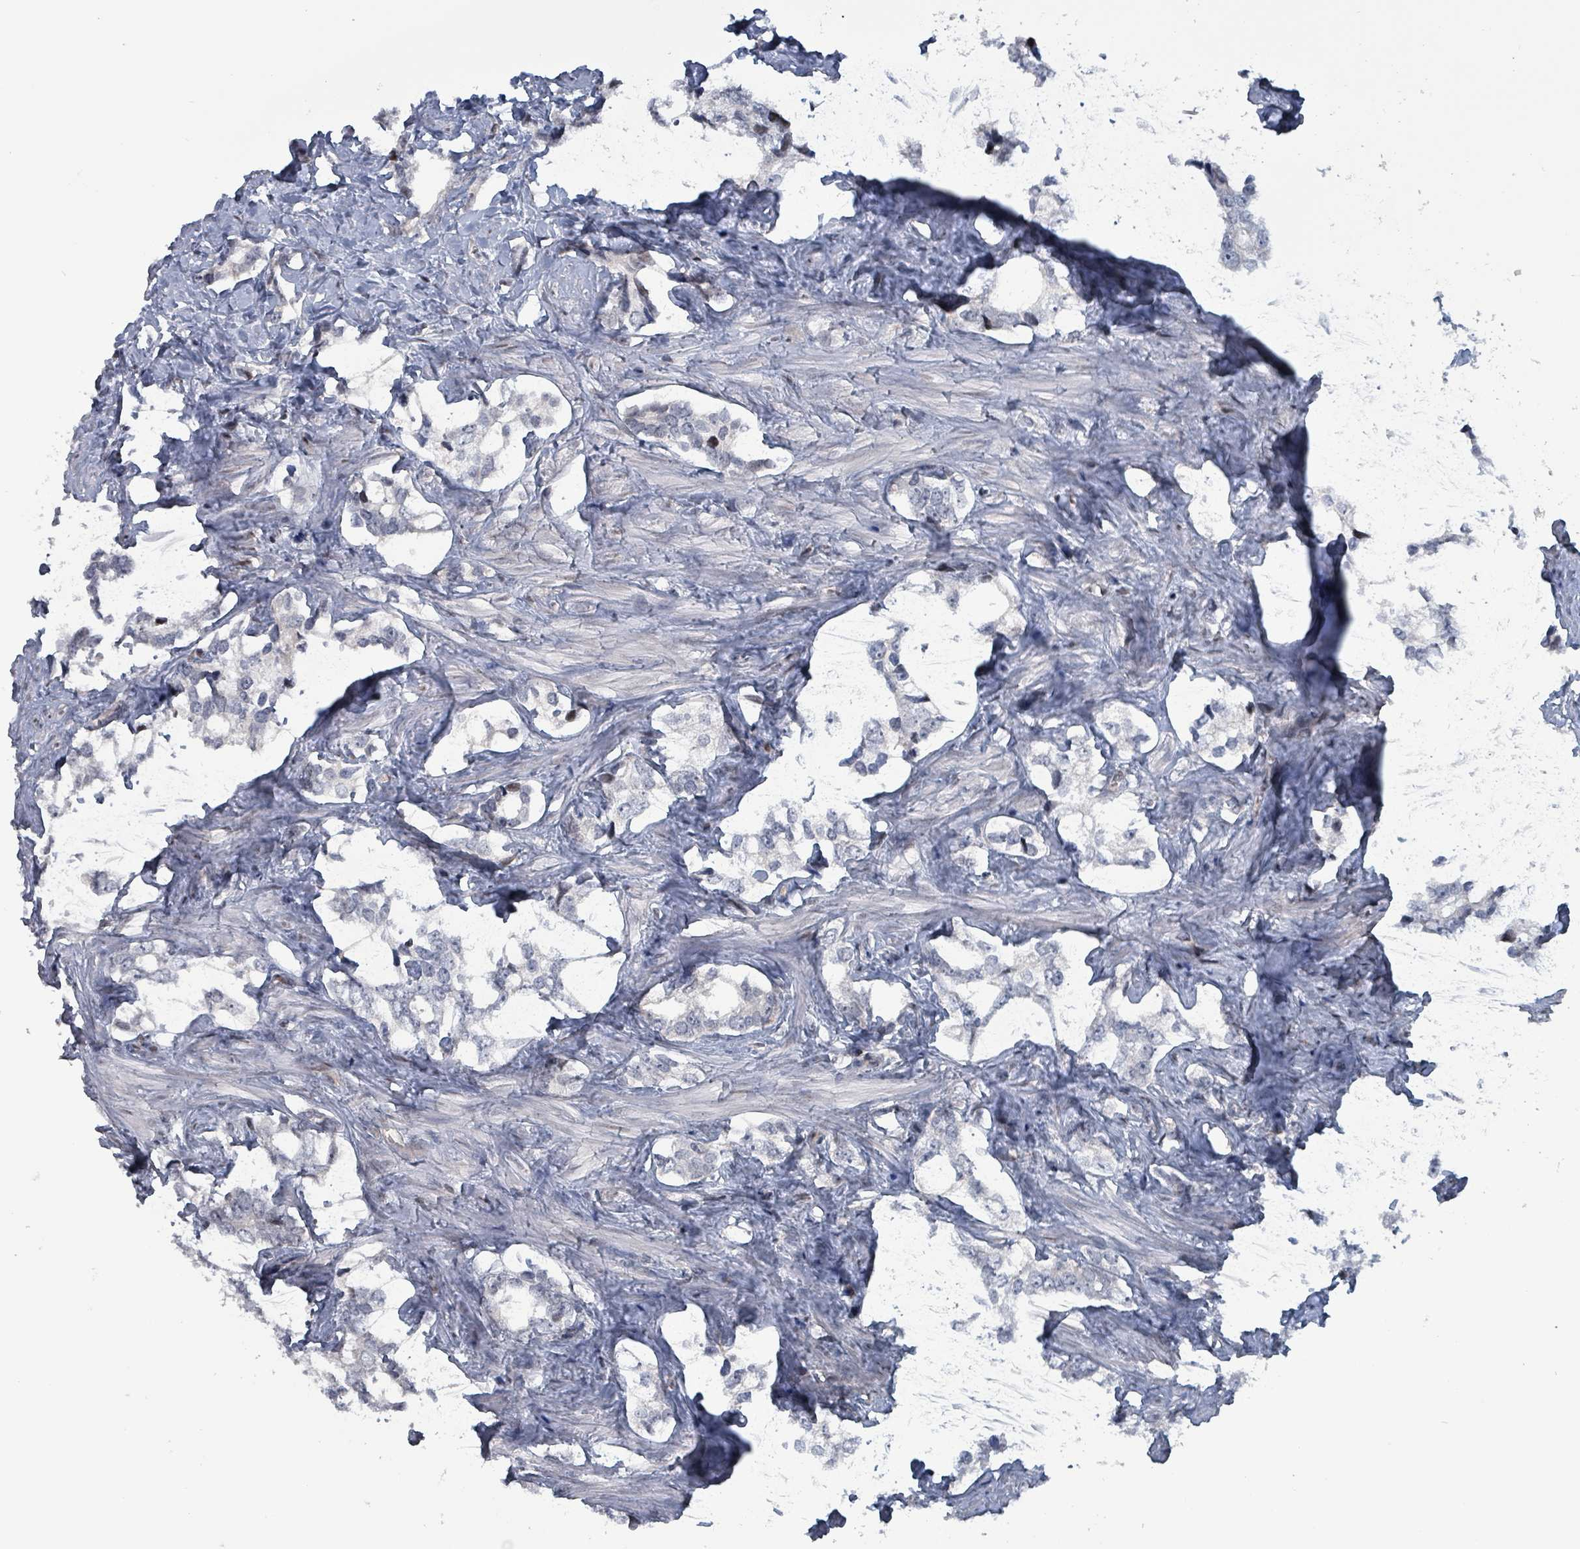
{"staining": {"intensity": "negative", "quantity": "none", "location": "none"}, "tissue": "prostate cancer", "cell_type": "Tumor cells", "image_type": "cancer", "snomed": [{"axis": "morphology", "description": "Adenocarcinoma, High grade"}, {"axis": "topography", "description": "Prostate"}], "caption": "This is an immunohistochemistry (IHC) photomicrograph of prostate cancer (adenocarcinoma (high-grade)). There is no staining in tumor cells.", "gene": "BIVM", "patient": {"sex": "male", "age": 66}}